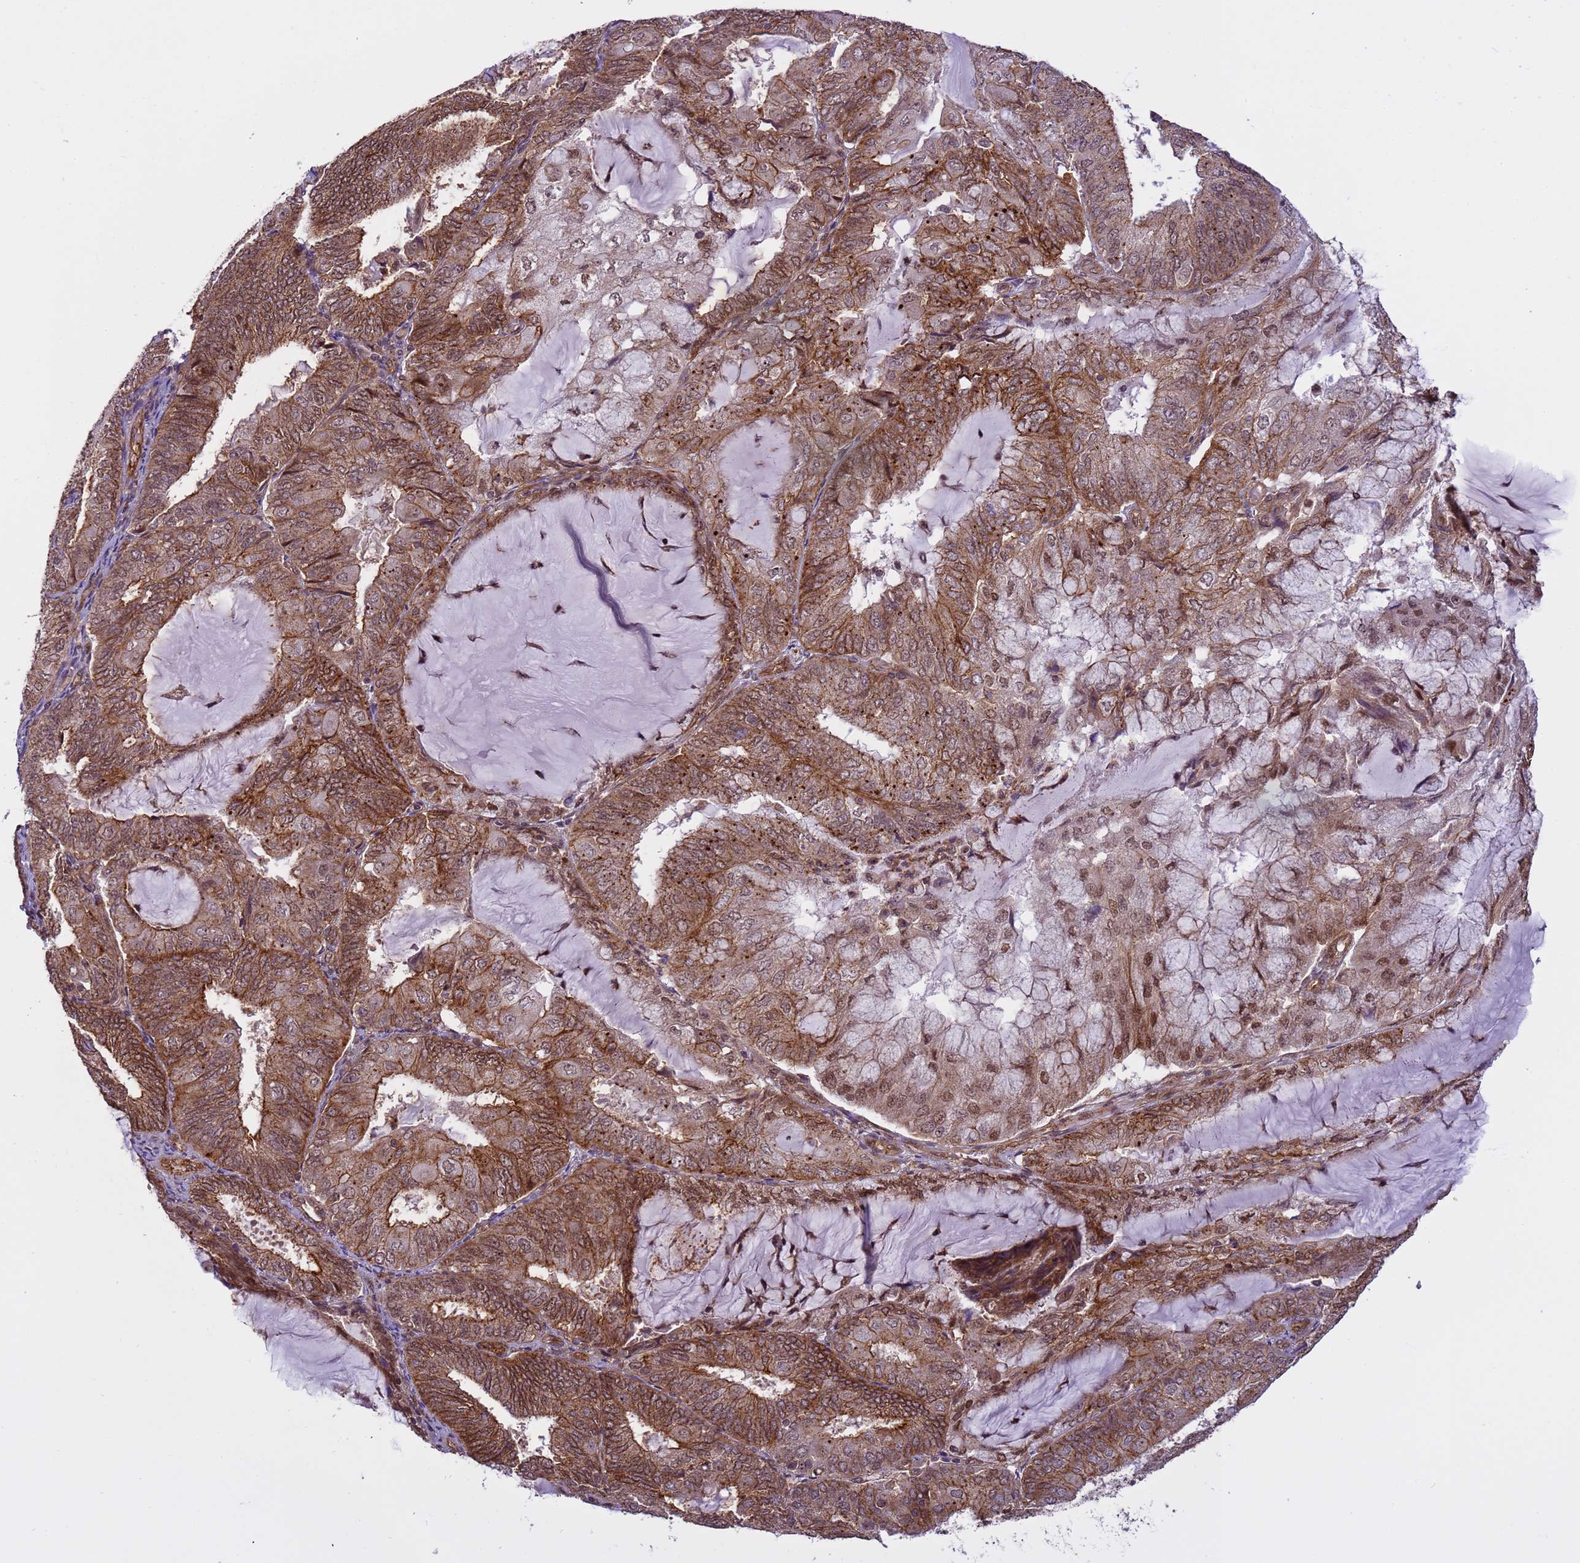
{"staining": {"intensity": "moderate", "quantity": ">75%", "location": "cytoplasmic/membranous,nuclear"}, "tissue": "endometrial cancer", "cell_type": "Tumor cells", "image_type": "cancer", "snomed": [{"axis": "morphology", "description": "Adenocarcinoma, NOS"}, {"axis": "topography", "description": "Endometrium"}], "caption": "About >75% of tumor cells in adenocarcinoma (endometrial) demonstrate moderate cytoplasmic/membranous and nuclear protein staining as visualized by brown immunohistochemical staining.", "gene": "EMC2", "patient": {"sex": "female", "age": 81}}